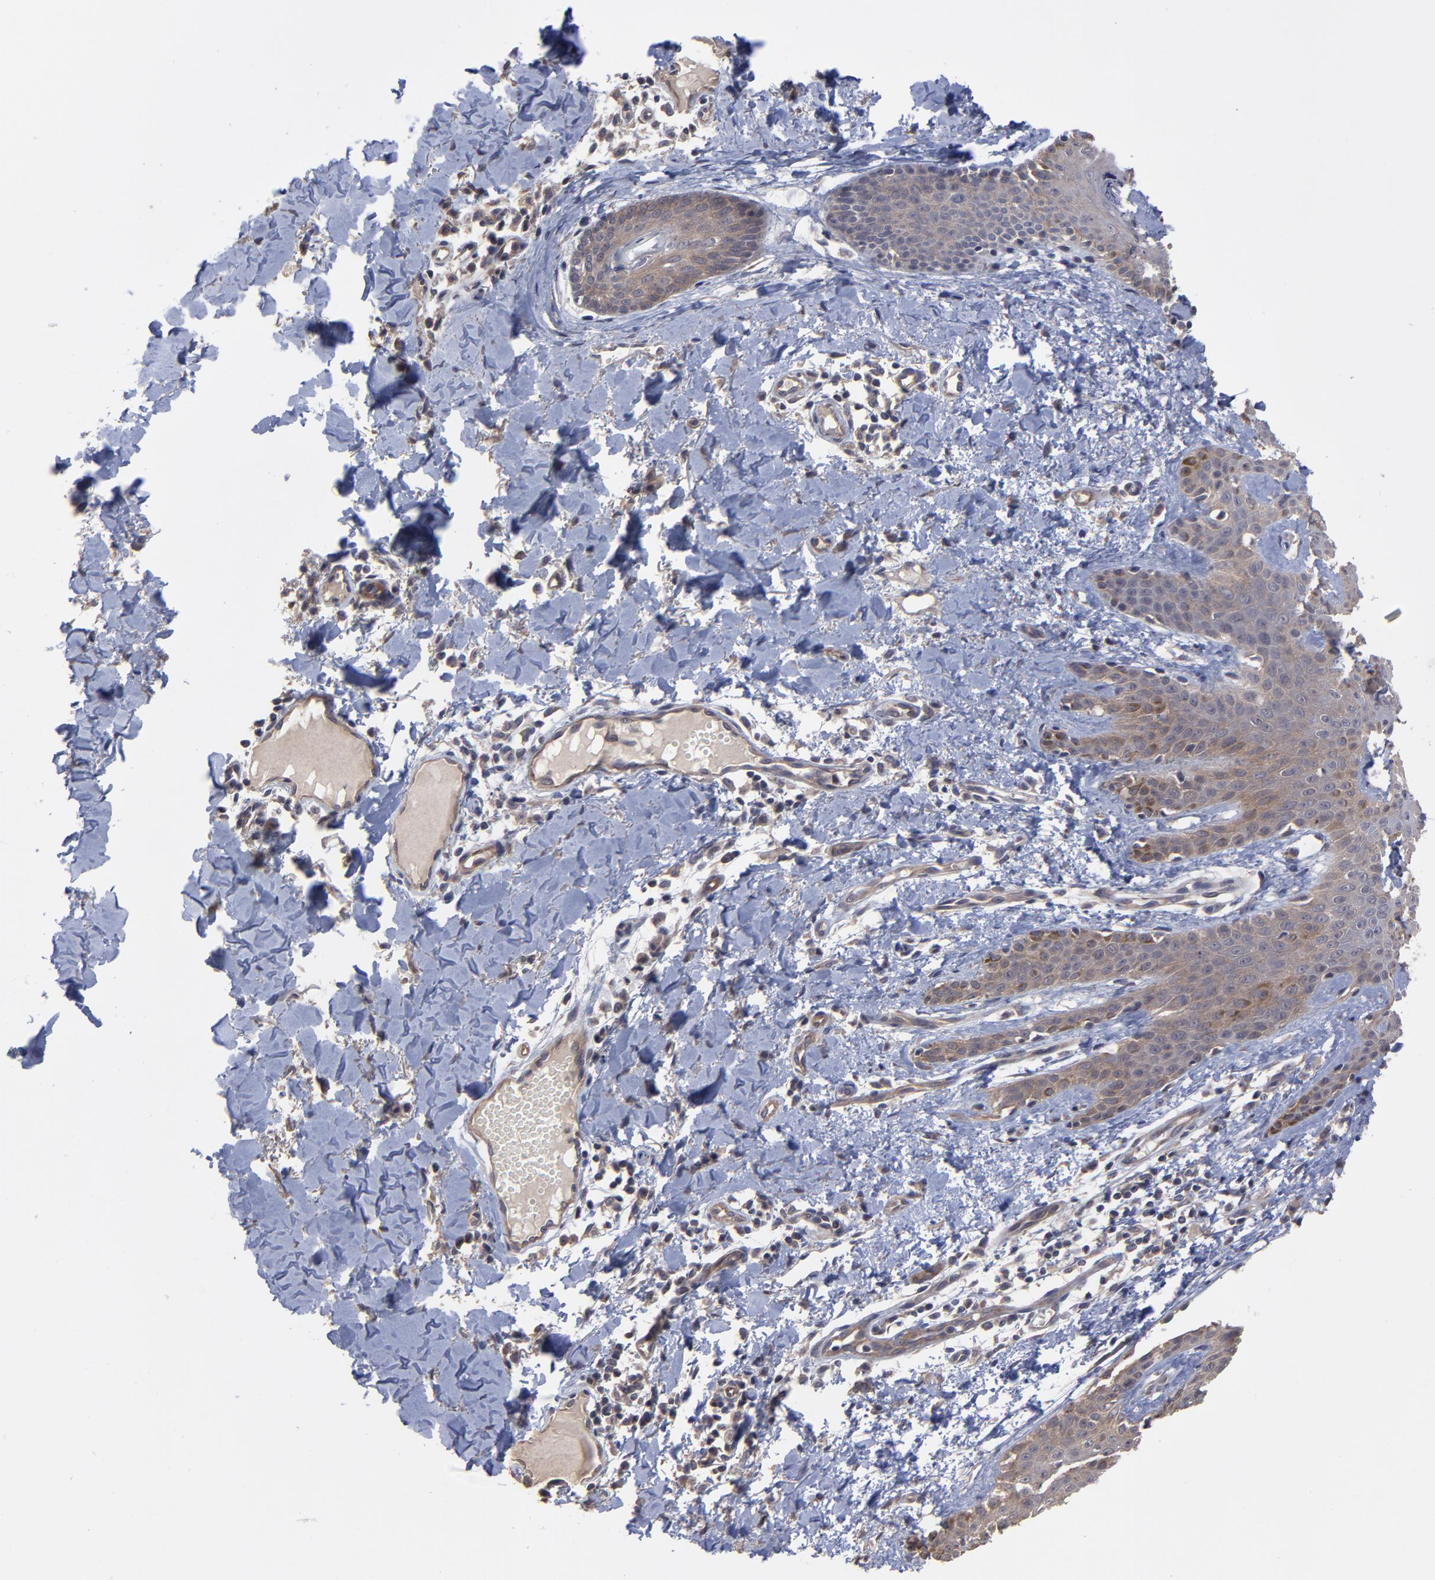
{"staining": {"intensity": "moderate", "quantity": ">75%", "location": "cytoplasmic/membranous"}, "tissue": "skin cancer", "cell_type": "Tumor cells", "image_type": "cancer", "snomed": [{"axis": "morphology", "description": "Basal cell carcinoma"}, {"axis": "topography", "description": "Skin"}], "caption": "The image displays a brown stain indicating the presence of a protein in the cytoplasmic/membranous of tumor cells in skin cancer (basal cell carcinoma). The staining was performed using DAB (3,3'-diaminobenzidine) to visualize the protein expression in brown, while the nuclei were stained in blue with hematoxylin (Magnification: 20x).", "gene": "ZNF780B", "patient": {"sex": "male", "age": 67}}